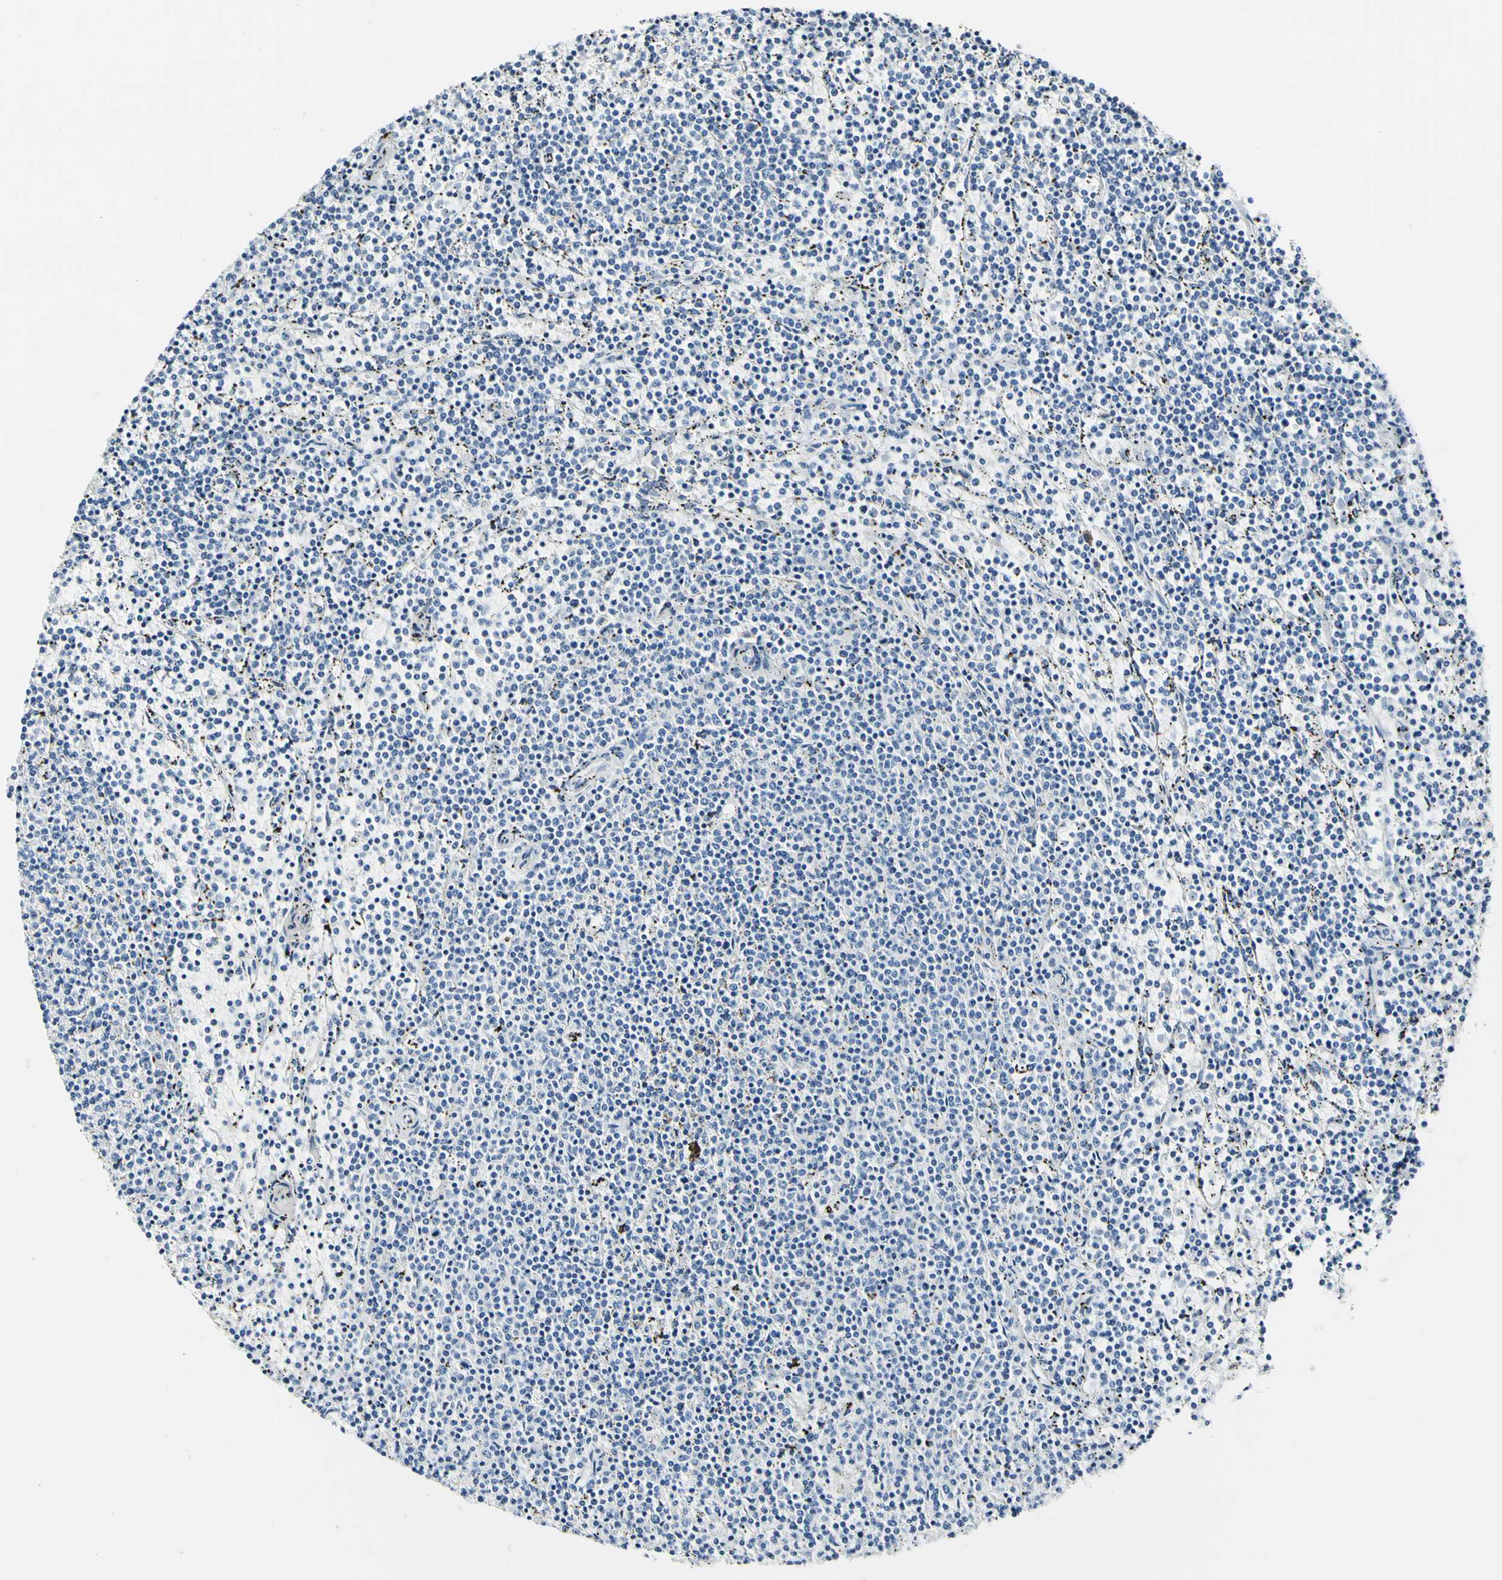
{"staining": {"intensity": "negative", "quantity": "none", "location": "none"}, "tissue": "lymphoma", "cell_type": "Tumor cells", "image_type": "cancer", "snomed": [{"axis": "morphology", "description": "Malignant lymphoma, non-Hodgkin's type, Low grade"}, {"axis": "topography", "description": "Spleen"}], "caption": "Immunohistochemistry of lymphoma demonstrates no expression in tumor cells.", "gene": "COL6A3", "patient": {"sex": "female", "age": 50}}